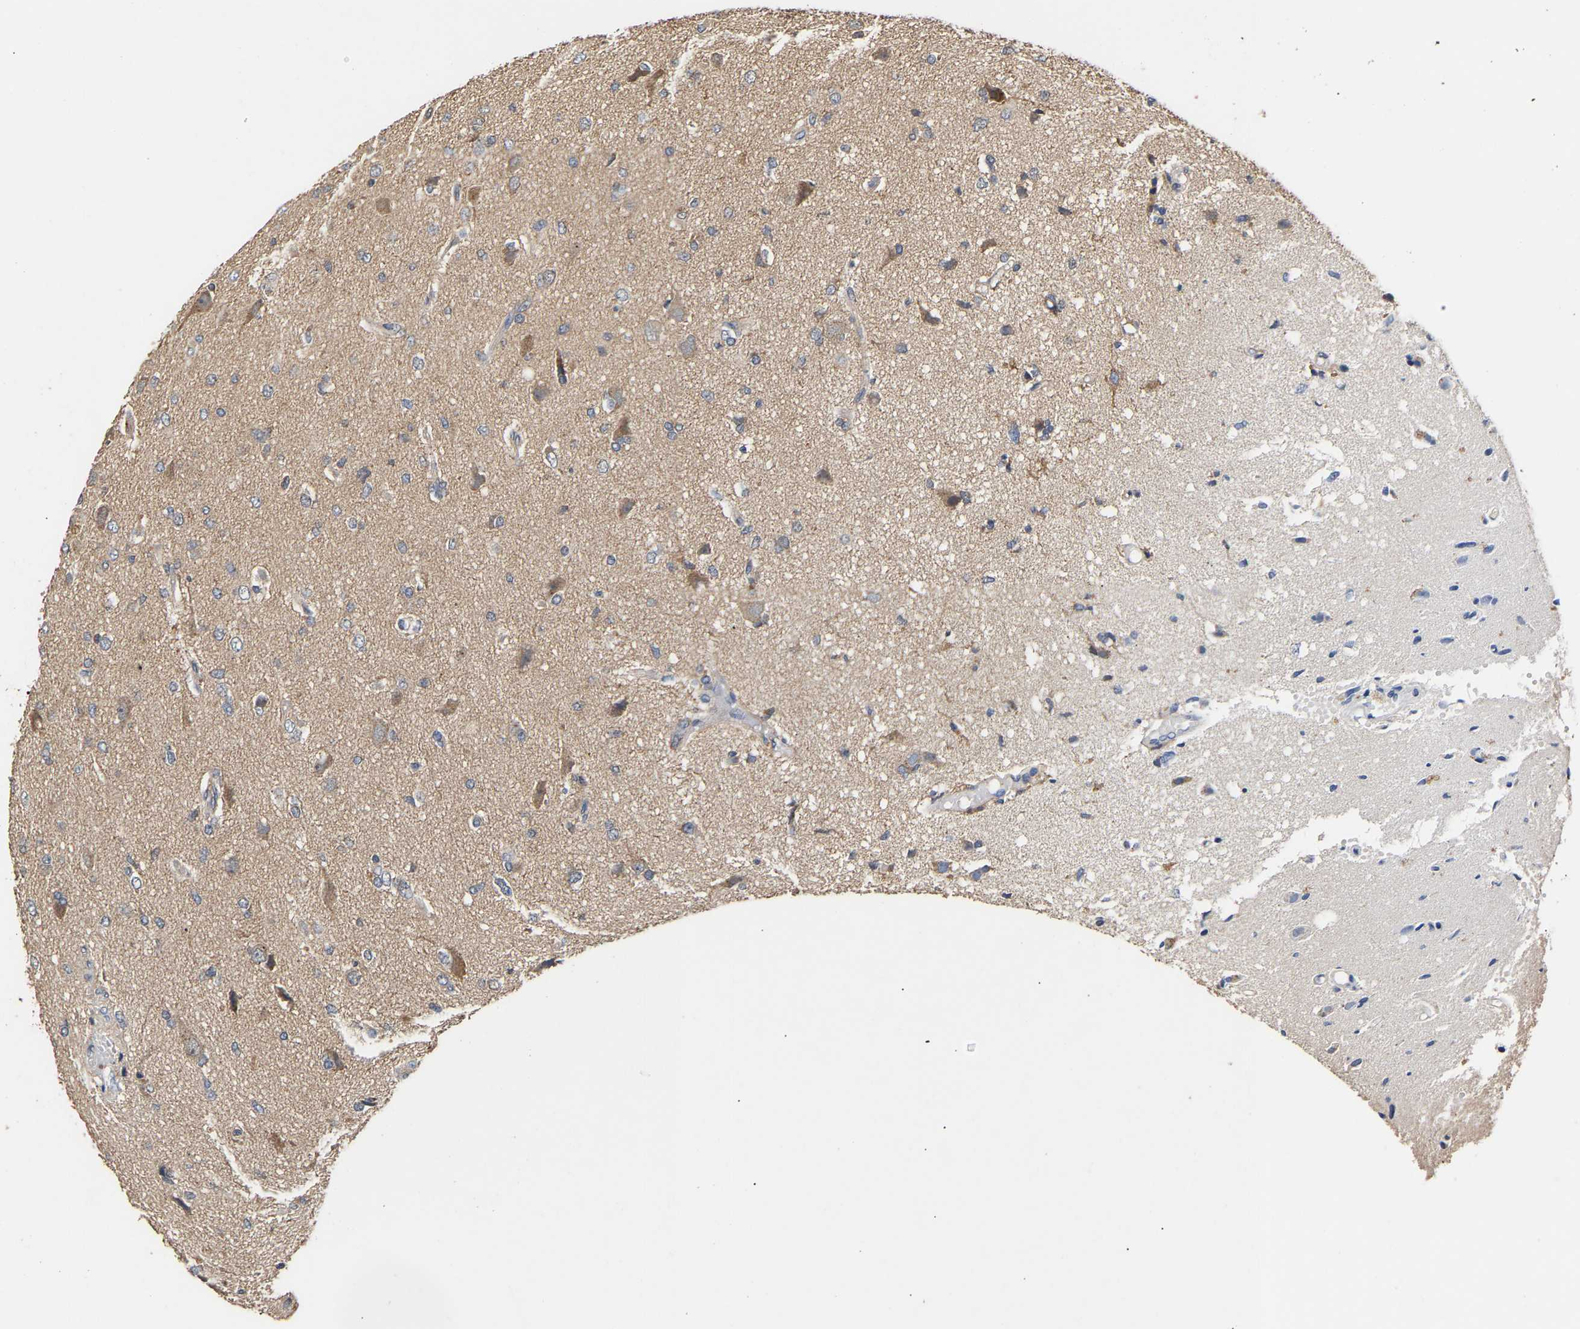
{"staining": {"intensity": "moderate", "quantity": "<25%", "location": "cytoplasmic/membranous"}, "tissue": "glioma", "cell_type": "Tumor cells", "image_type": "cancer", "snomed": [{"axis": "morphology", "description": "Glioma, malignant, High grade"}, {"axis": "topography", "description": "Brain"}], "caption": "IHC micrograph of high-grade glioma (malignant) stained for a protein (brown), which exhibits low levels of moderate cytoplasmic/membranous staining in approximately <25% of tumor cells.", "gene": "ZNF26", "patient": {"sex": "female", "age": 59}}